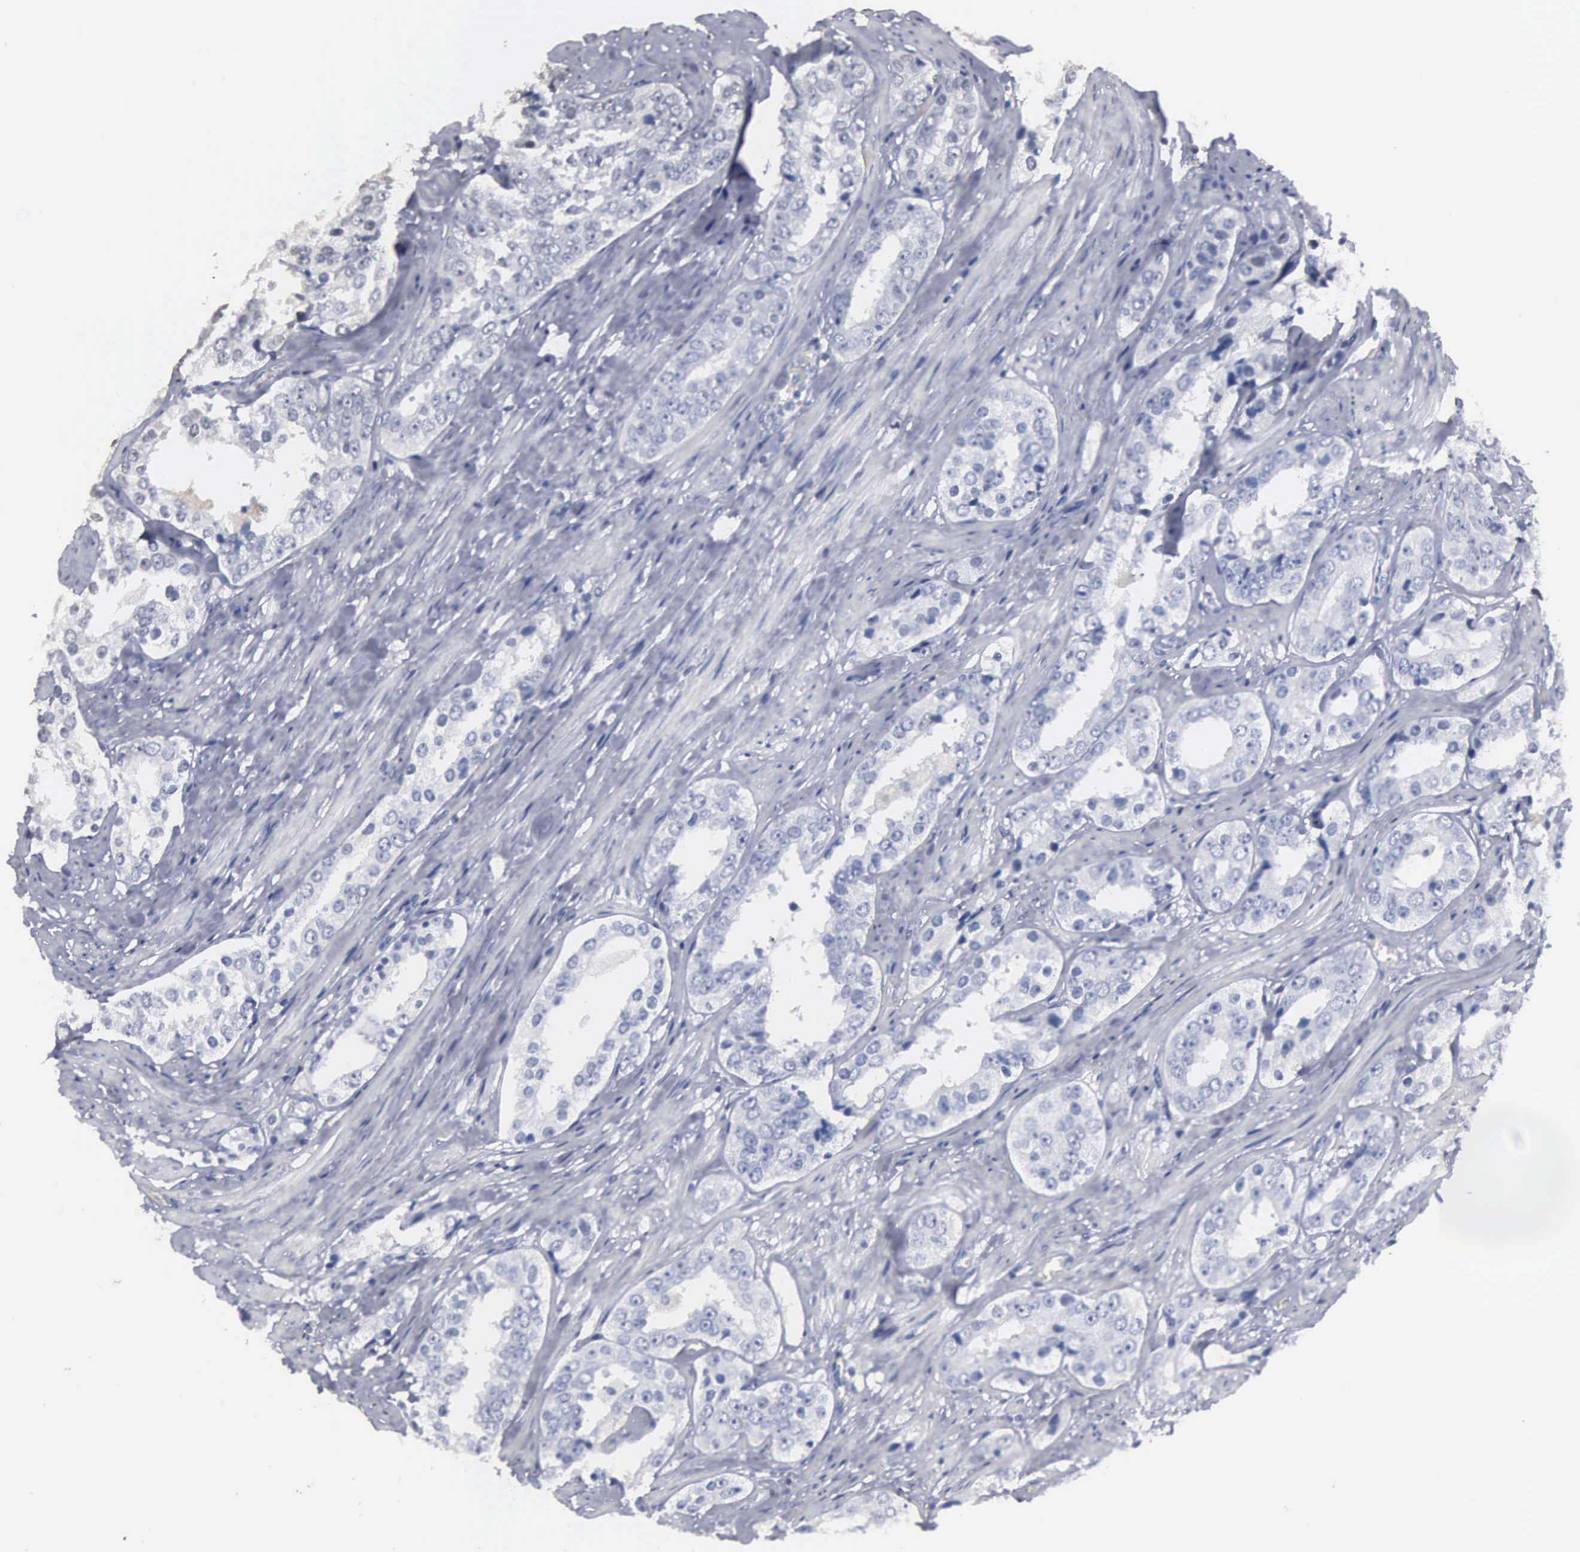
{"staining": {"intensity": "negative", "quantity": "none", "location": "none"}, "tissue": "prostate cancer", "cell_type": "Tumor cells", "image_type": "cancer", "snomed": [{"axis": "morphology", "description": "Adenocarcinoma, Medium grade"}, {"axis": "topography", "description": "Prostate"}], "caption": "Protein analysis of prostate cancer (medium-grade adenocarcinoma) demonstrates no significant positivity in tumor cells. (Brightfield microscopy of DAB (3,3'-diaminobenzidine) IHC at high magnification).", "gene": "UPB1", "patient": {"sex": "male", "age": 73}}